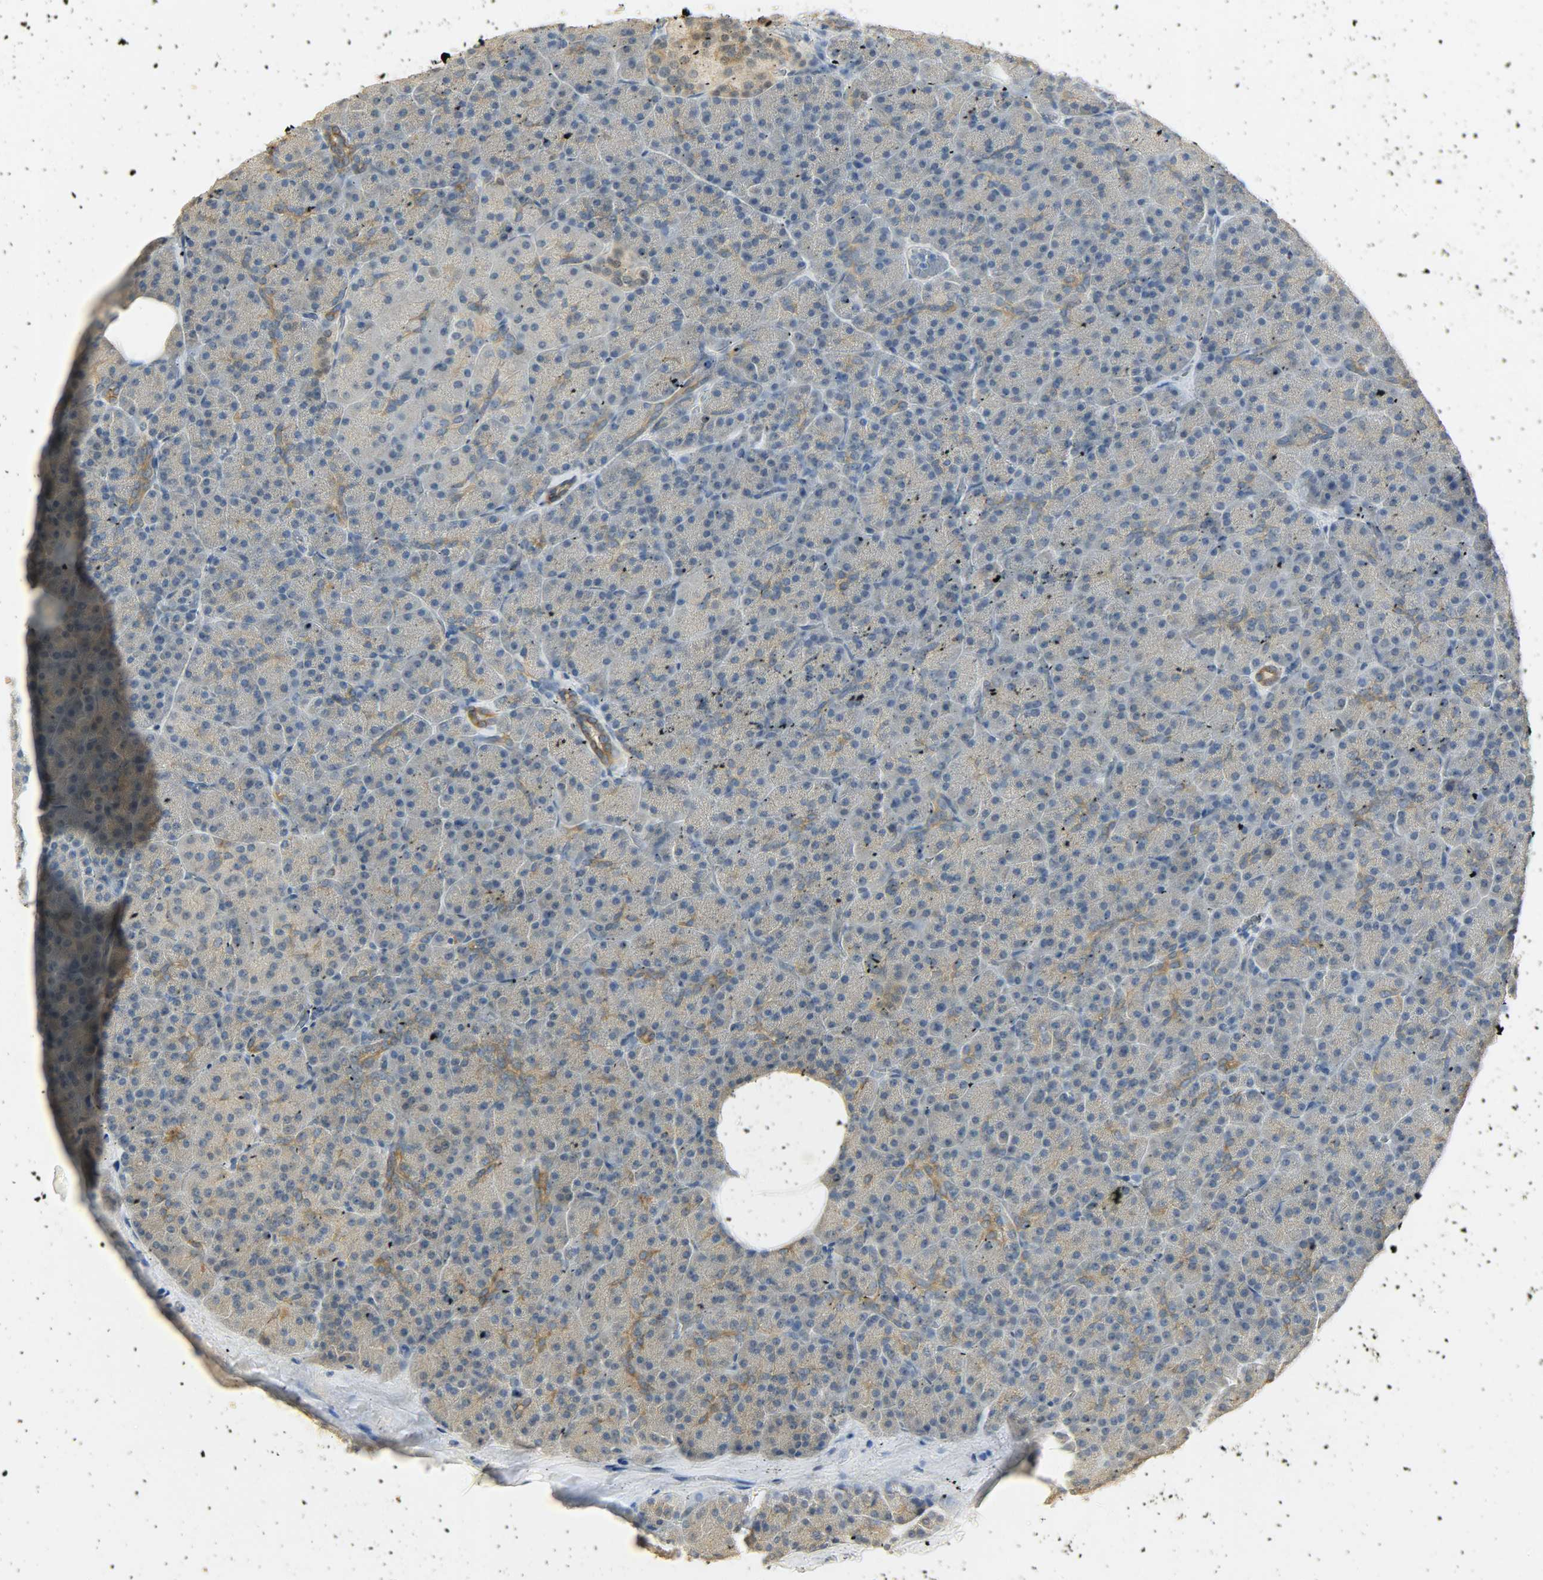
{"staining": {"intensity": "weak", "quantity": "25%-75%", "location": "cytoplasmic/membranous"}, "tissue": "pancreas", "cell_type": "Exocrine glandular cells", "image_type": "normal", "snomed": [{"axis": "morphology", "description": "Normal tissue, NOS"}, {"axis": "topography", "description": "Pancreas"}], "caption": "A brown stain labels weak cytoplasmic/membranous positivity of a protein in exocrine glandular cells of benign human pancreas. (Brightfield microscopy of DAB IHC at high magnification).", "gene": "USP13", "patient": {"sex": "female", "age": 35}}